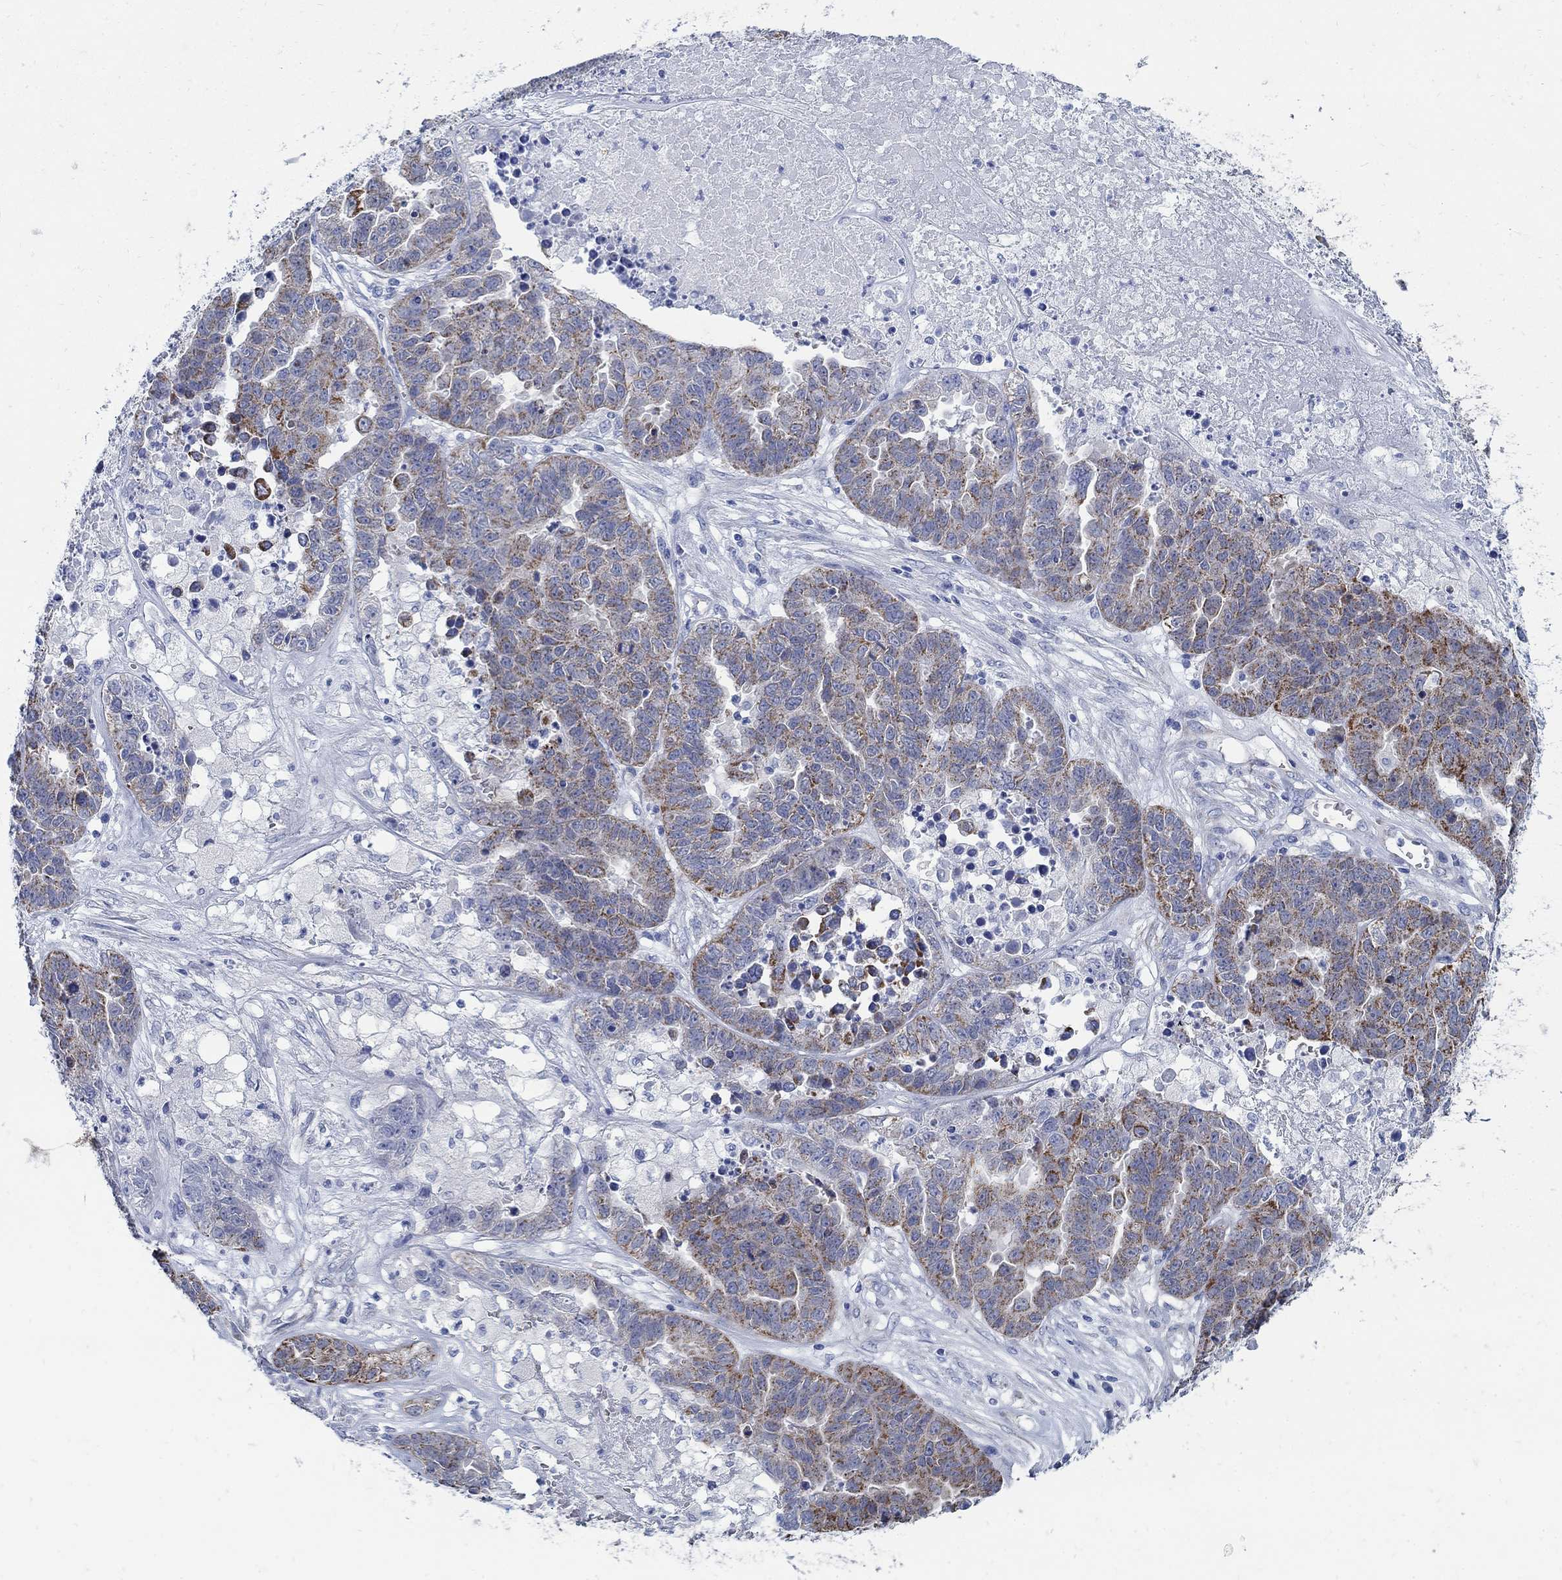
{"staining": {"intensity": "strong", "quantity": "<25%", "location": "cytoplasmic/membranous"}, "tissue": "ovarian cancer", "cell_type": "Tumor cells", "image_type": "cancer", "snomed": [{"axis": "morphology", "description": "Cystadenocarcinoma, serous, NOS"}, {"axis": "topography", "description": "Ovary"}], "caption": "Immunohistochemical staining of ovarian cancer exhibits medium levels of strong cytoplasmic/membranous protein expression in approximately <25% of tumor cells. The protein is stained brown, and the nuclei are stained in blue (DAB IHC with brightfield microscopy, high magnification).", "gene": "ZDHHC14", "patient": {"sex": "female", "age": 87}}